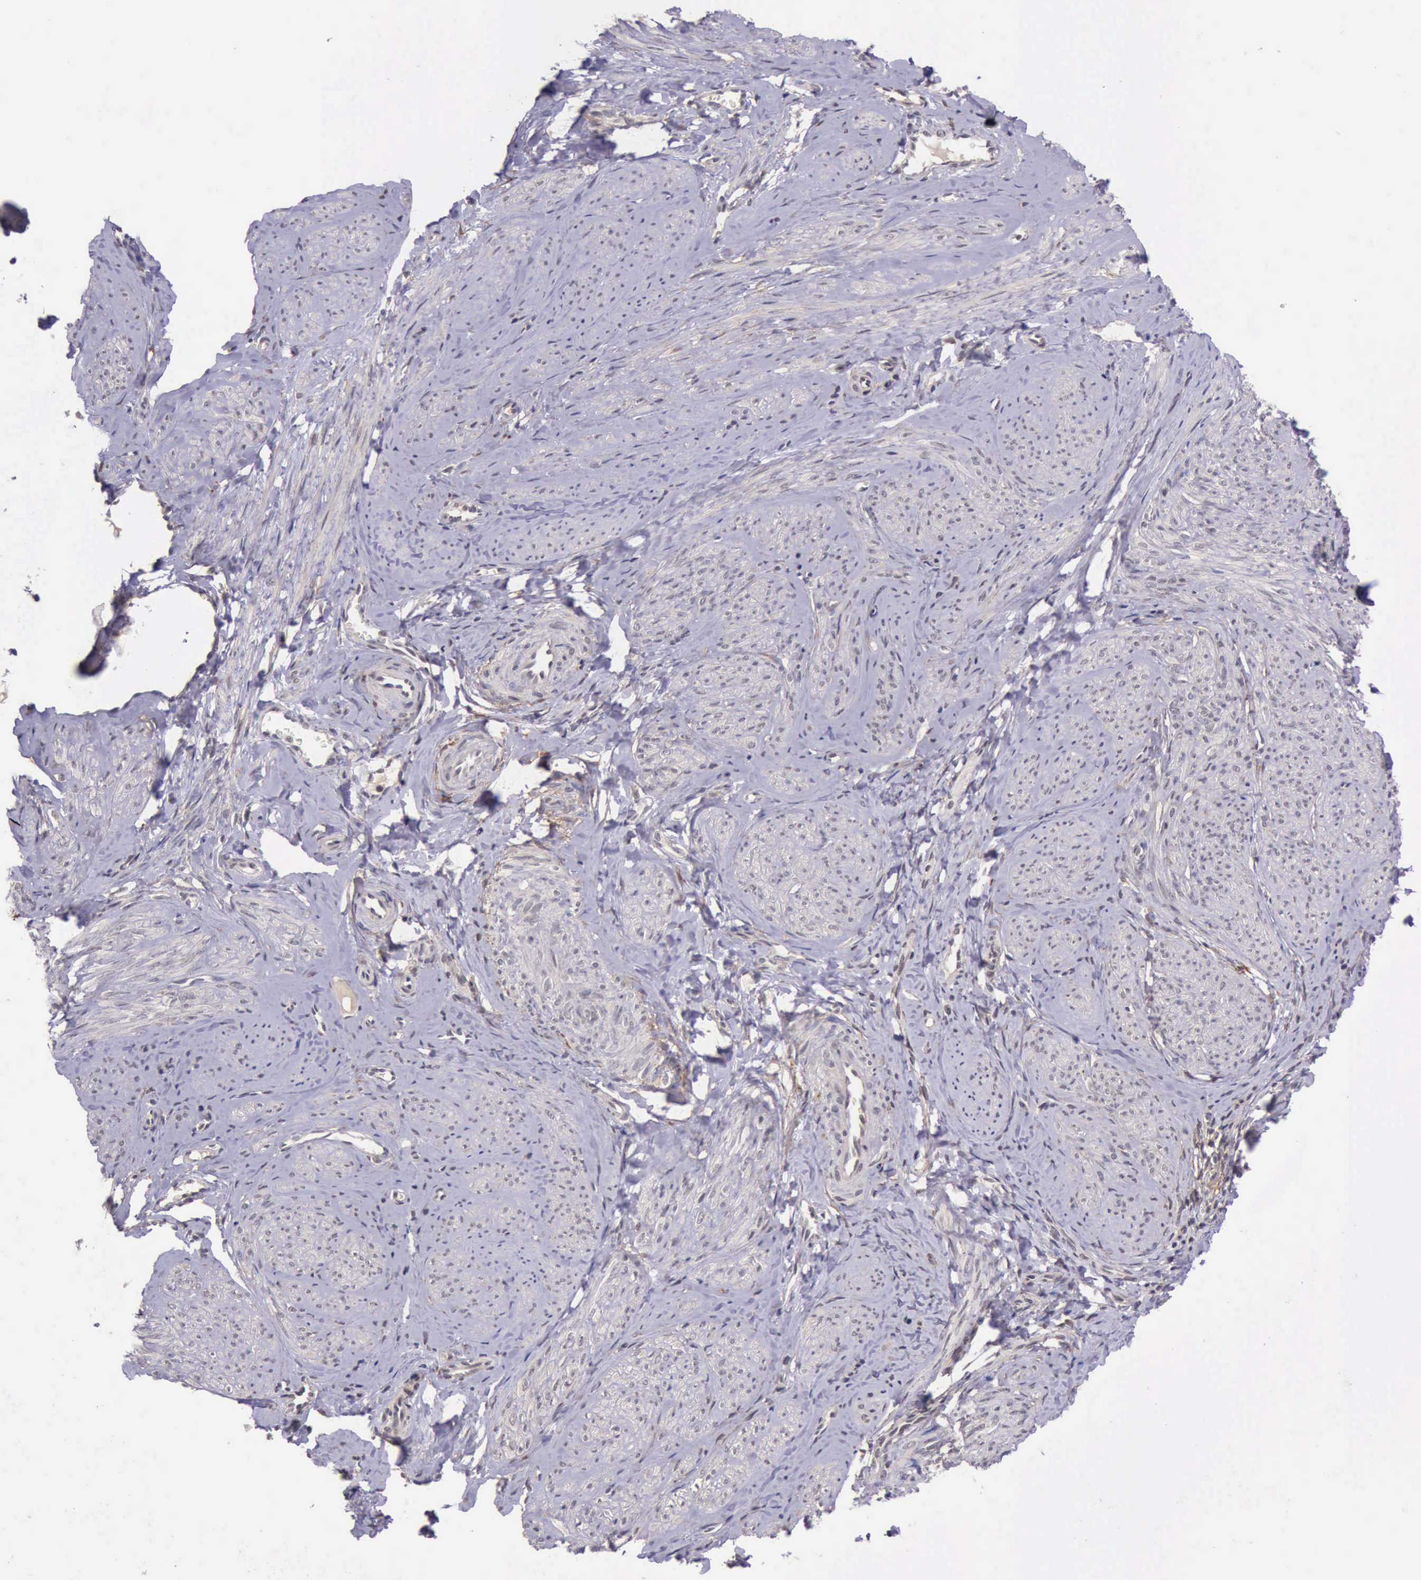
{"staining": {"intensity": "negative", "quantity": "none", "location": "none"}, "tissue": "smooth muscle", "cell_type": "Smooth muscle cells", "image_type": "normal", "snomed": [{"axis": "morphology", "description": "Normal tissue, NOS"}, {"axis": "topography", "description": "Uterus"}], "caption": "This image is of normal smooth muscle stained with immunohistochemistry (IHC) to label a protein in brown with the nuclei are counter-stained blue. There is no expression in smooth muscle cells.", "gene": "PRICKLE3", "patient": {"sex": "female", "age": 45}}